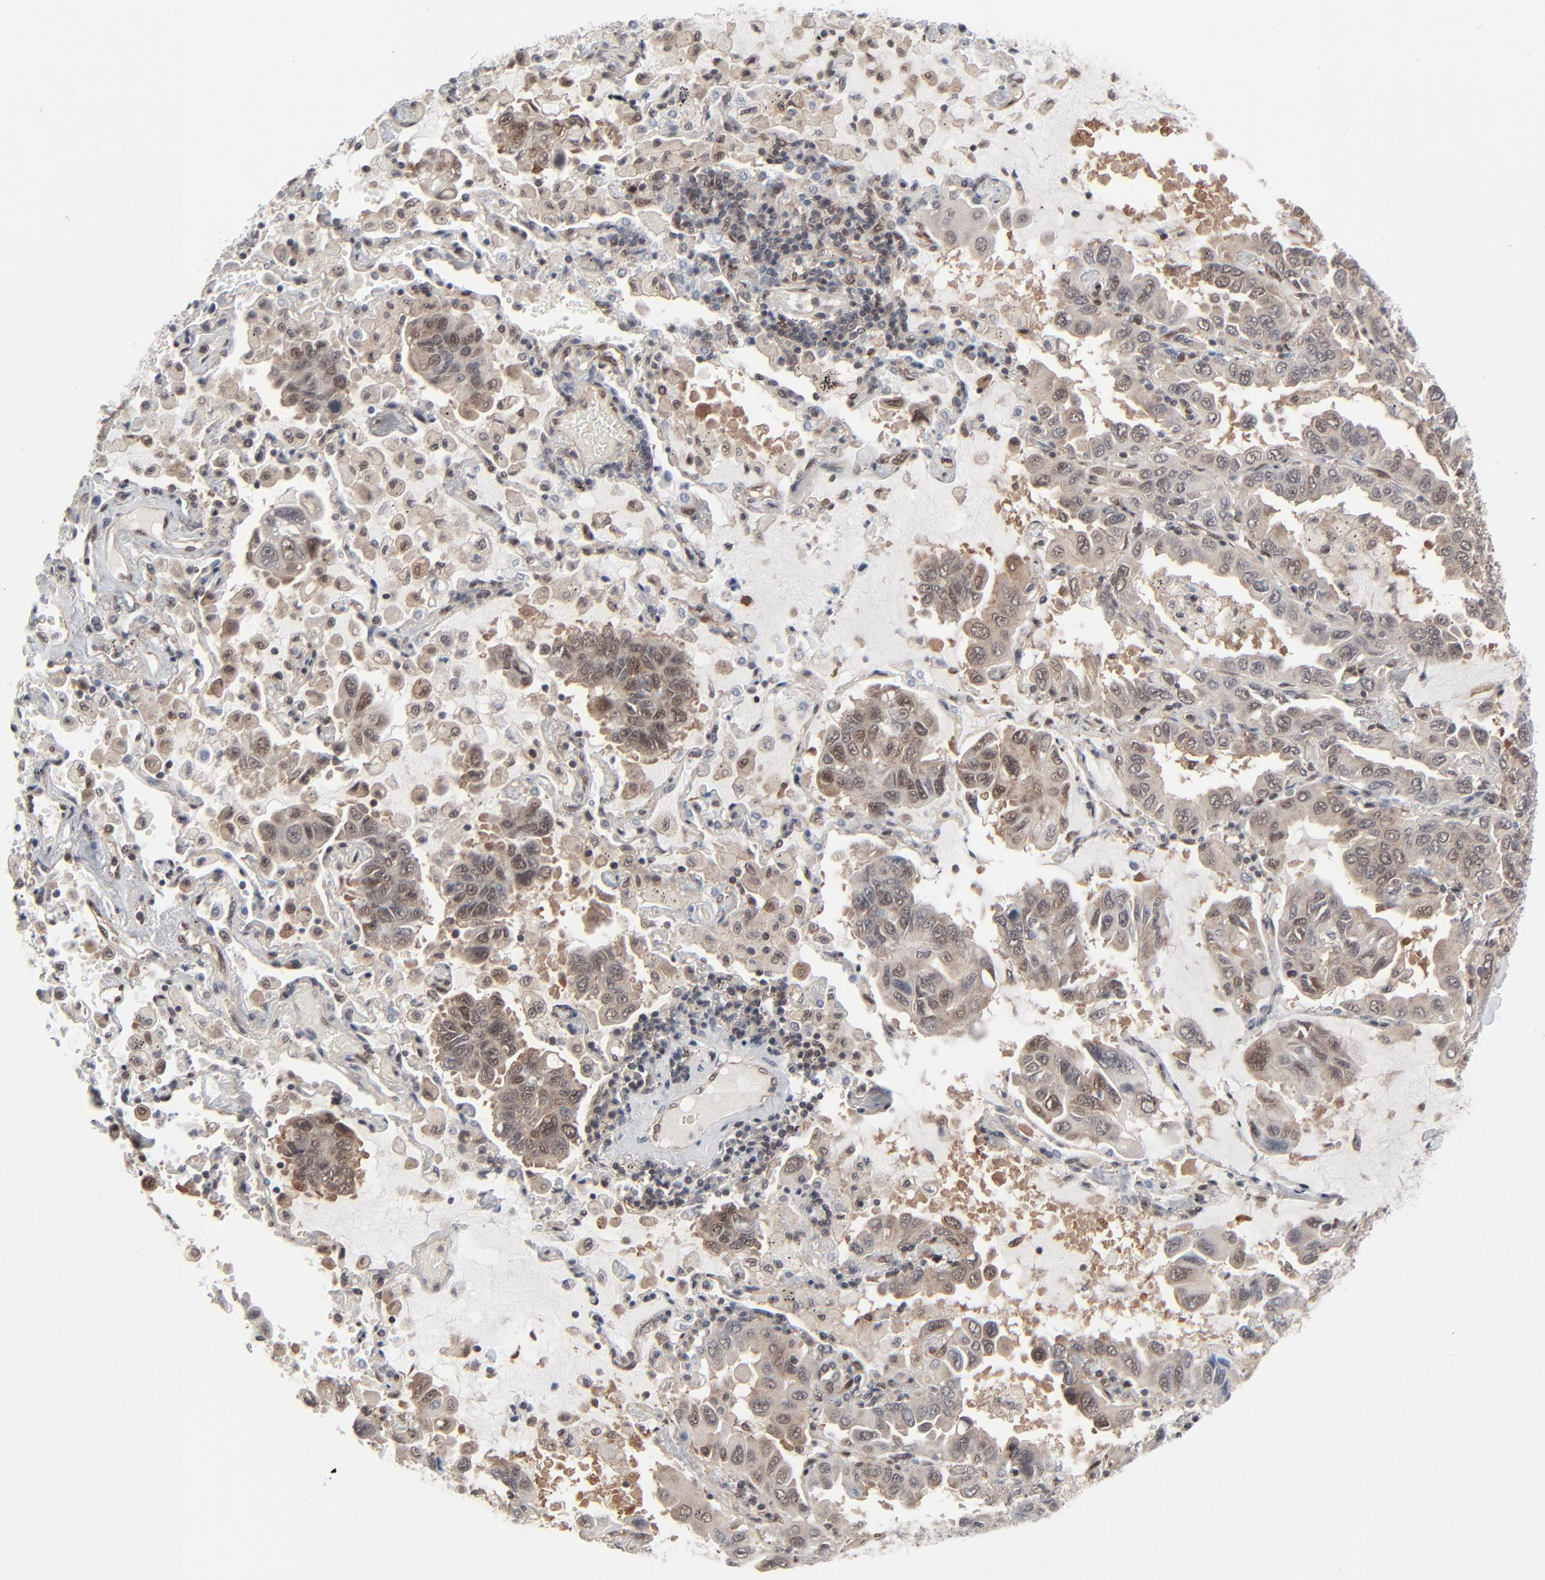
{"staining": {"intensity": "weak", "quantity": "25%-75%", "location": "cytoplasmic/membranous,nuclear"}, "tissue": "lung cancer", "cell_type": "Tumor cells", "image_type": "cancer", "snomed": [{"axis": "morphology", "description": "Adenocarcinoma, NOS"}, {"axis": "topography", "description": "Lung"}], "caption": "A histopathology image of human lung adenocarcinoma stained for a protein reveals weak cytoplasmic/membranous and nuclear brown staining in tumor cells.", "gene": "AKT1", "patient": {"sex": "male", "age": 64}}